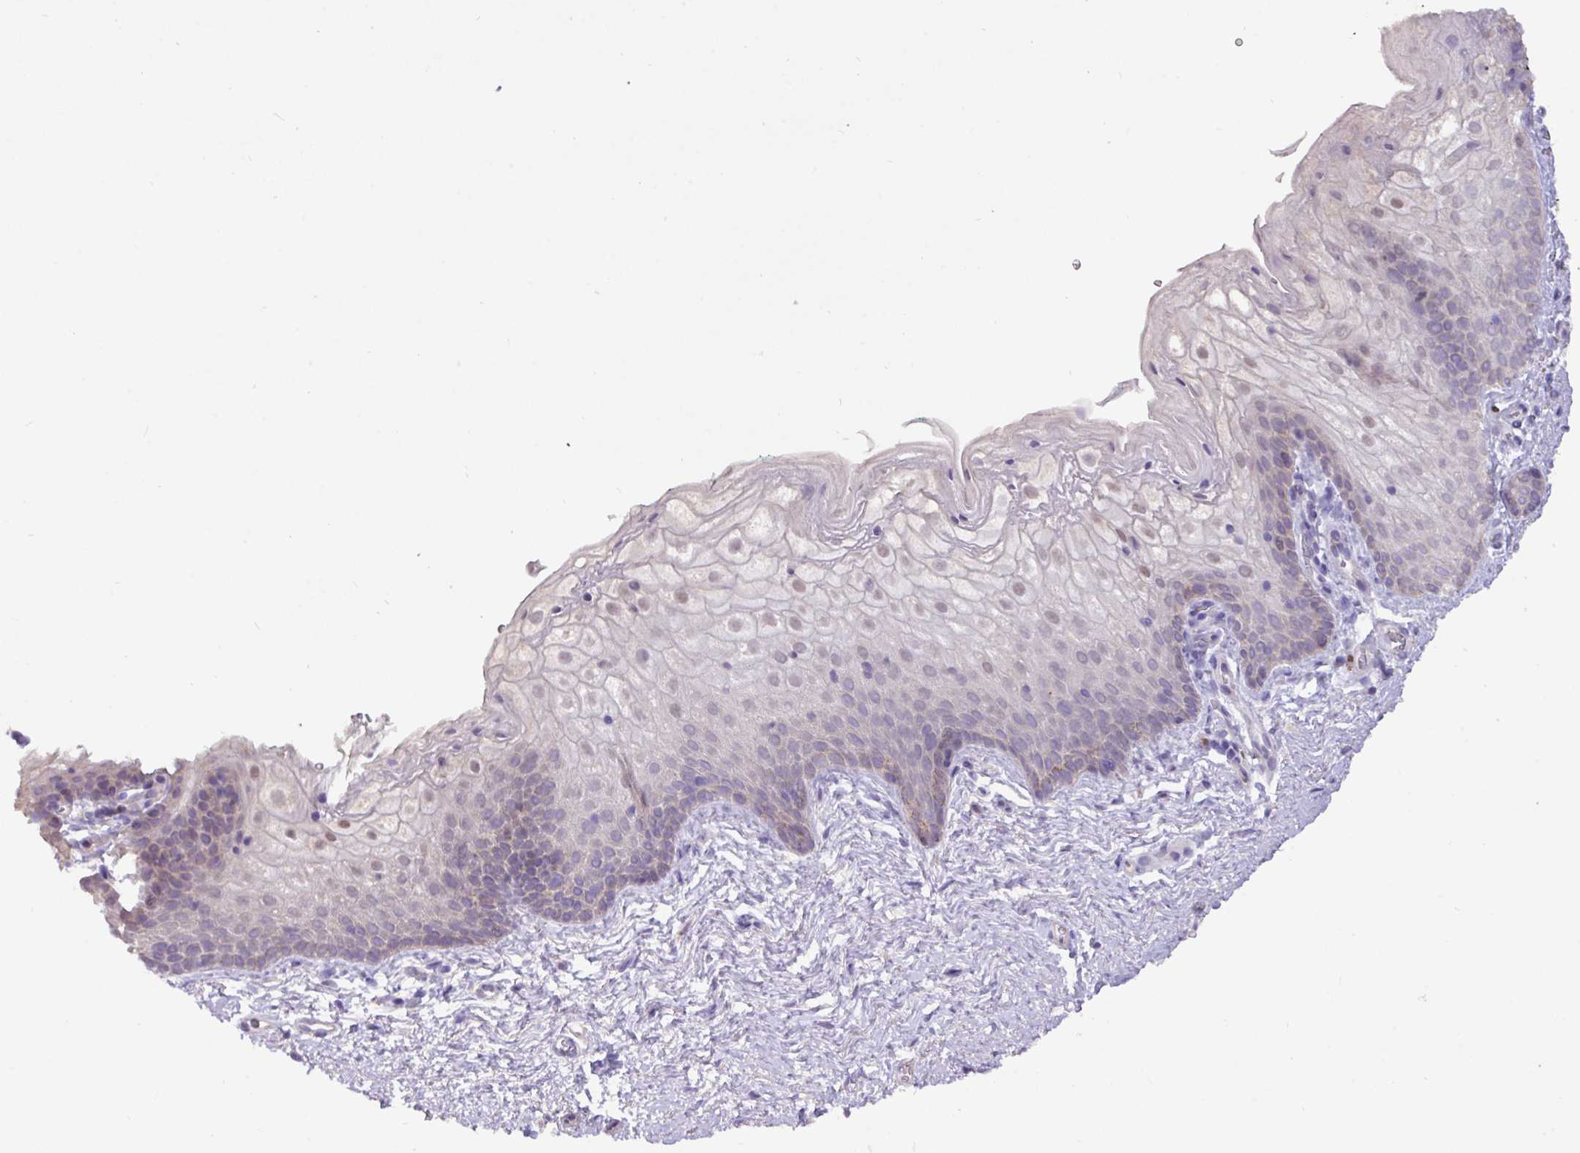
{"staining": {"intensity": "negative", "quantity": "none", "location": "none"}, "tissue": "vagina", "cell_type": "Squamous epithelial cells", "image_type": "normal", "snomed": [{"axis": "morphology", "description": "Normal tissue, NOS"}, {"axis": "topography", "description": "Vulva"}, {"axis": "topography", "description": "Vagina"}, {"axis": "topography", "description": "Peripheral nerve tissue"}], "caption": "Micrograph shows no protein staining in squamous epithelial cells of unremarkable vagina. (DAB immunohistochemistry, high magnification).", "gene": "PAX8", "patient": {"sex": "female", "age": 66}}